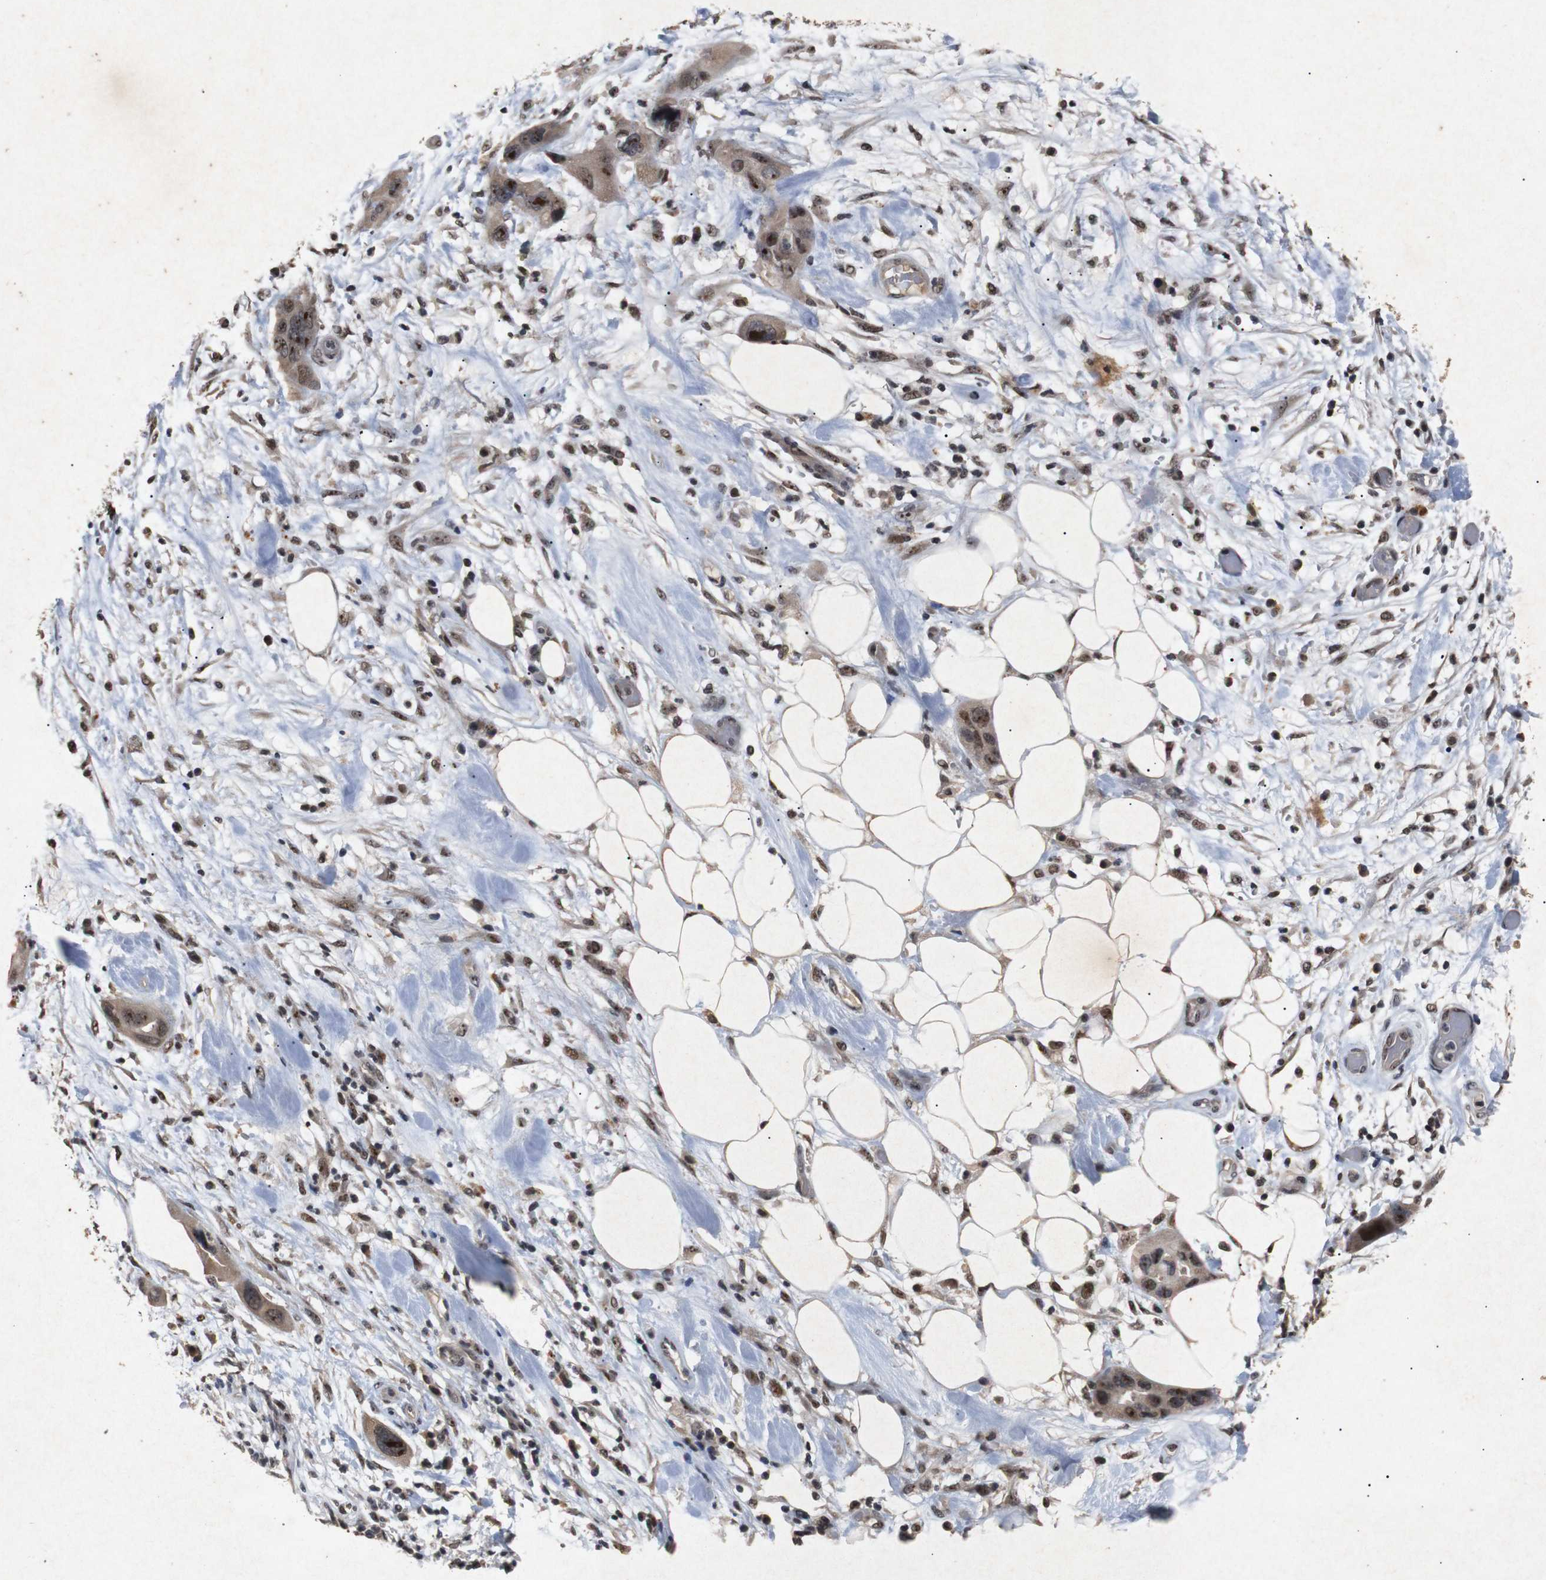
{"staining": {"intensity": "moderate", "quantity": ">75%", "location": "cytoplasmic/membranous,nuclear"}, "tissue": "pancreatic cancer", "cell_type": "Tumor cells", "image_type": "cancer", "snomed": [{"axis": "morphology", "description": "Adenocarcinoma, NOS"}, {"axis": "topography", "description": "Pancreas"}], "caption": "Tumor cells show medium levels of moderate cytoplasmic/membranous and nuclear staining in approximately >75% of cells in pancreatic cancer (adenocarcinoma).", "gene": "PARN", "patient": {"sex": "female", "age": 71}}